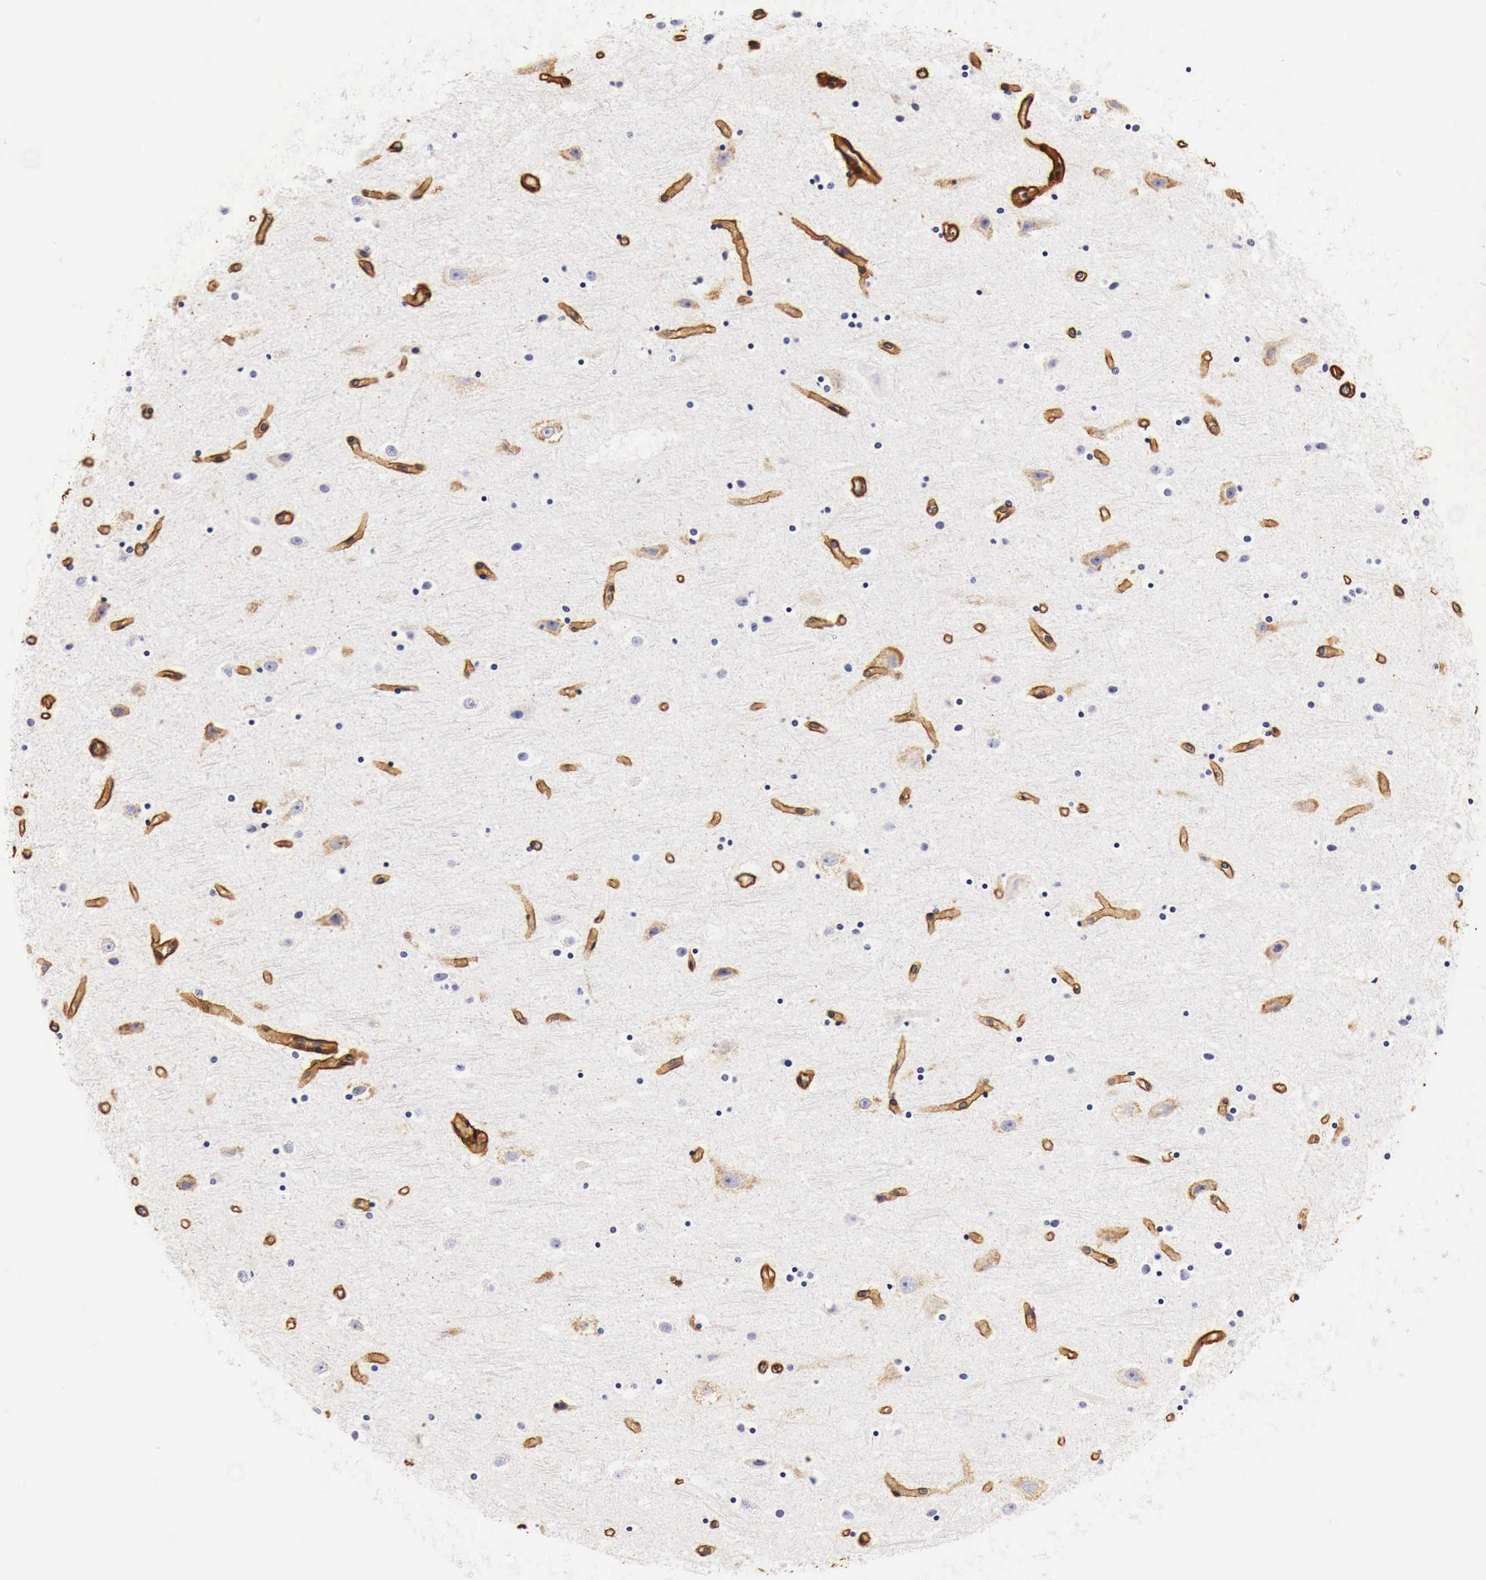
{"staining": {"intensity": "strong", "quantity": ">75%", "location": "cytoplasmic/membranous"}, "tissue": "cerebral cortex", "cell_type": "Endothelial cells", "image_type": "normal", "snomed": [{"axis": "morphology", "description": "Normal tissue, NOS"}, {"axis": "topography", "description": "Cerebral cortex"}], "caption": "IHC micrograph of normal human cerebral cortex stained for a protein (brown), which demonstrates high levels of strong cytoplasmic/membranous positivity in about >75% of endothelial cells.", "gene": "LAMB2", "patient": {"sex": "male", "age": 45}}